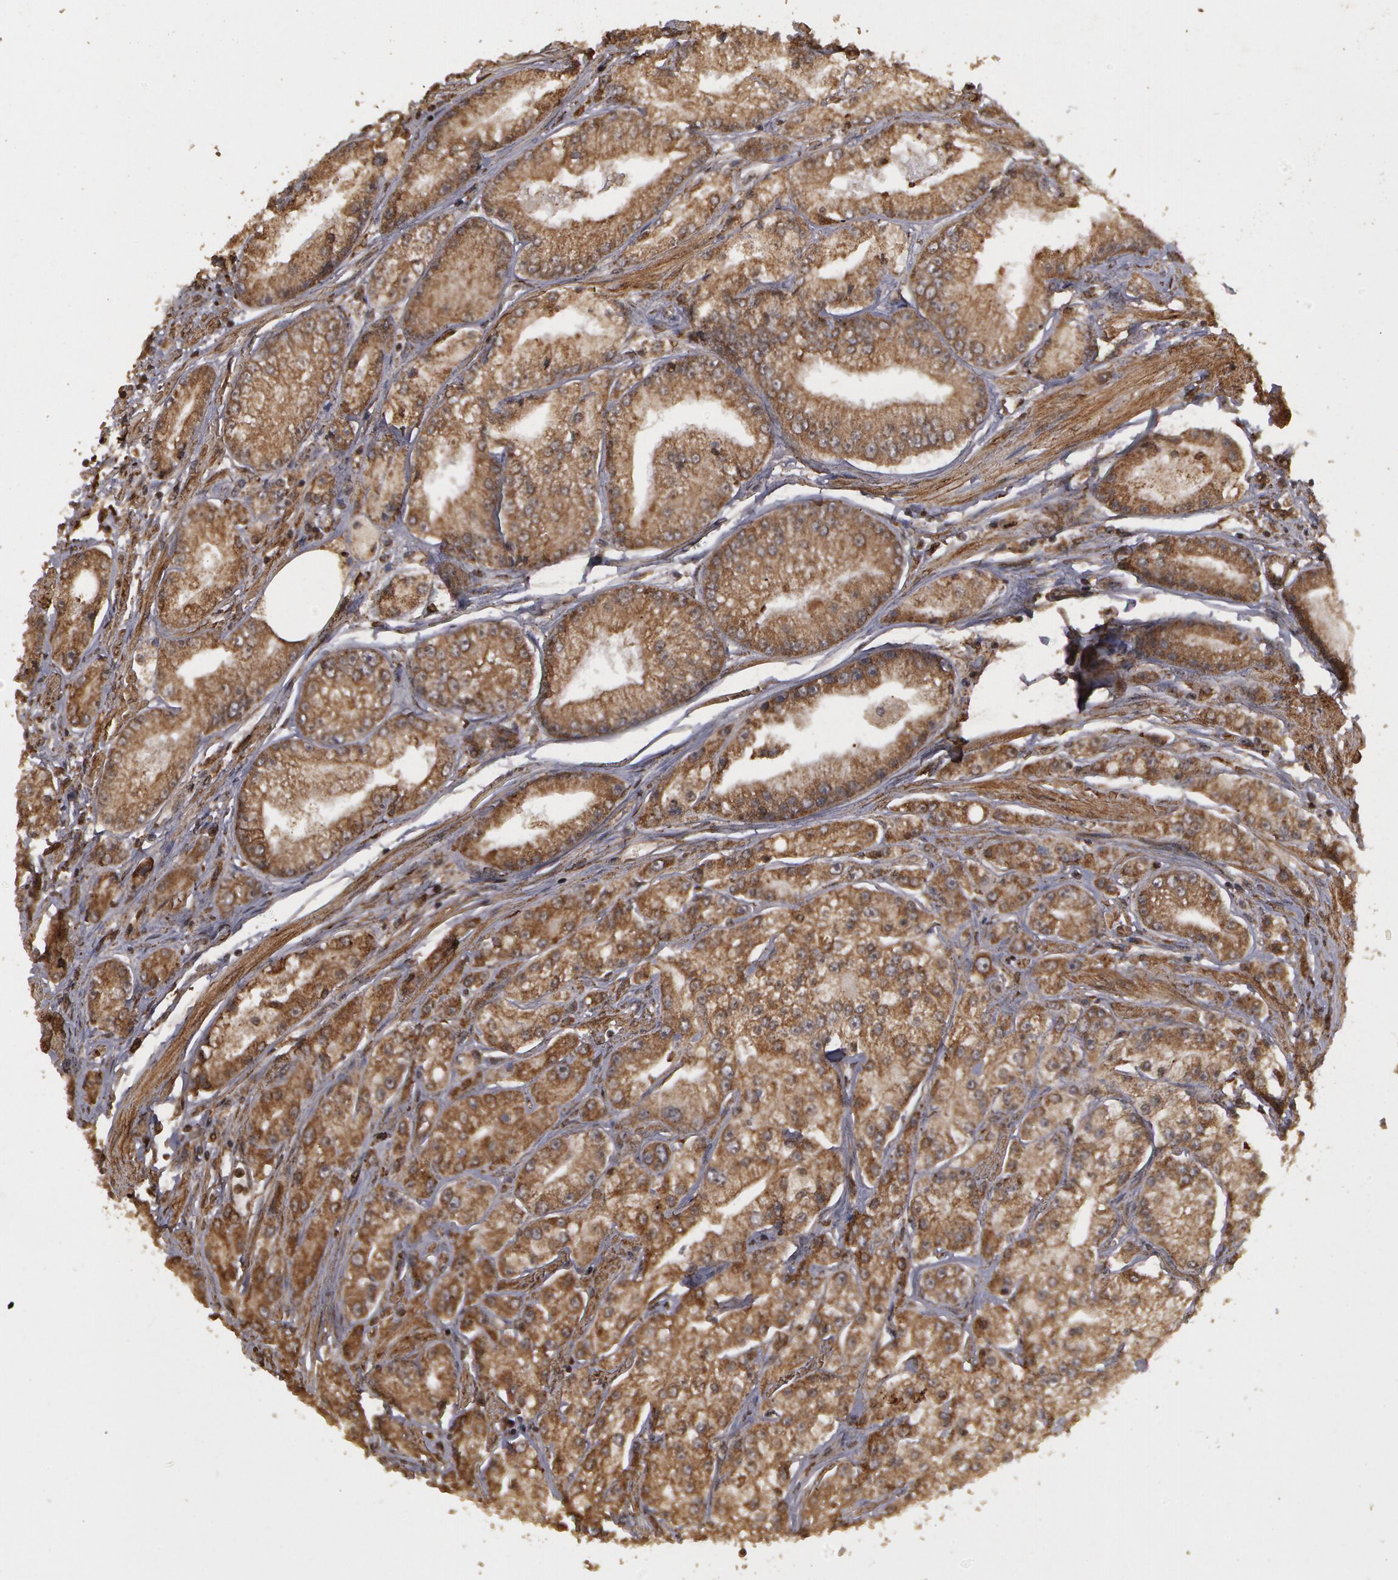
{"staining": {"intensity": "weak", "quantity": "25%-75%", "location": "cytoplasmic/membranous"}, "tissue": "prostate cancer", "cell_type": "Tumor cells", "image_type": "cancer", "snomed": [{"axis": "morphology", "description": "Adenocarcinoma, Medium grade"}, {"axis": "topography", "description": "Prostate"}], "caption": "An IHC photomicrograph of tumor tissue is shown. Protein staining in brown labels weak cytoplasmic/membranous positivity in prostate adenocarcinoma (medium-grade) within tumor cells.", "gene": "CALR", "patient": {"sex": "male", "age": 72}}